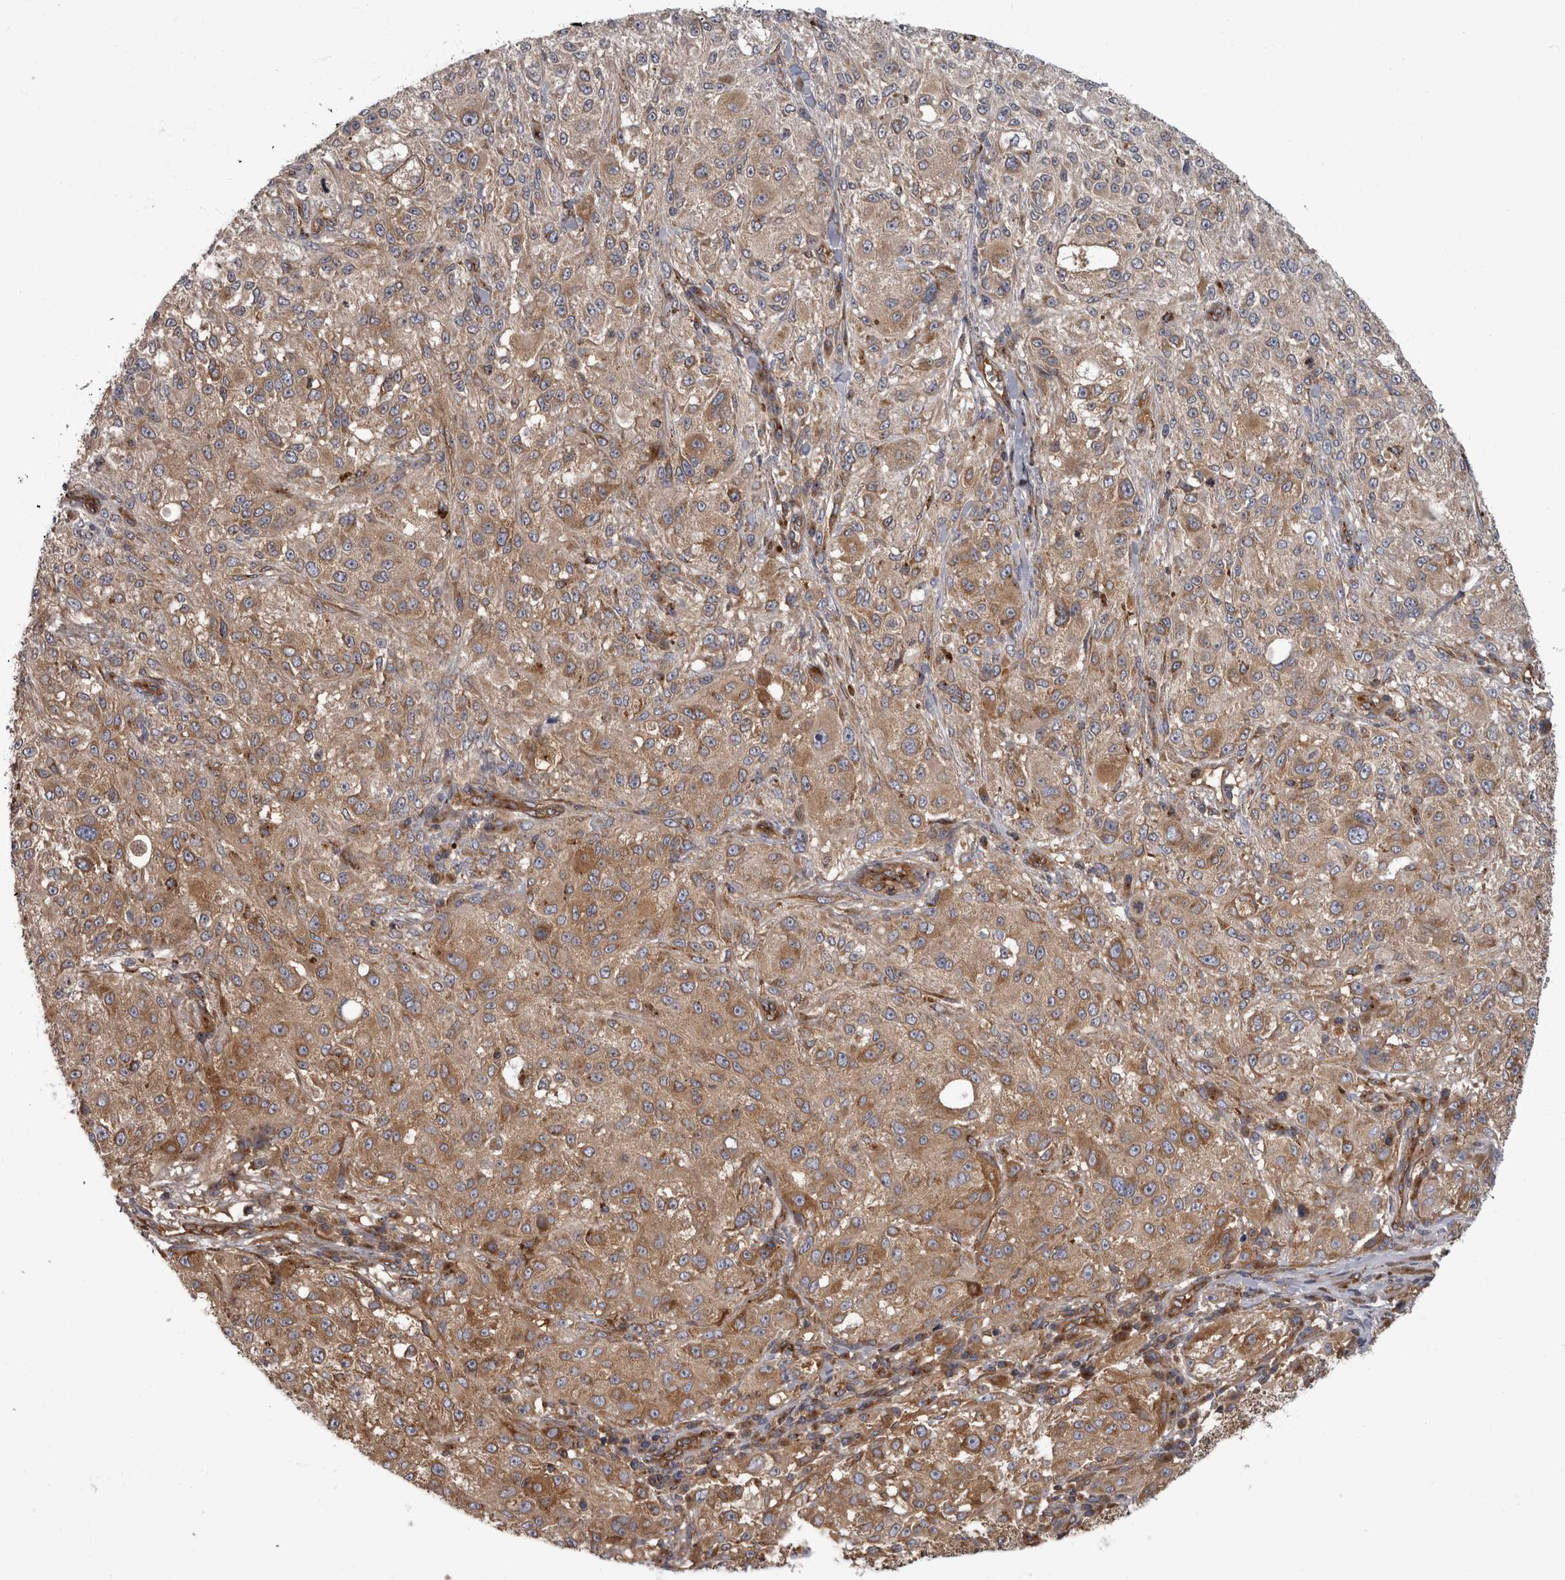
{"staining": {"intensity": "moderate", "quantity": "25%-75%", "location": "cytoplasmic/membranous"}, "tissue": "melanoma", "cell_type": "Tumor cells", "image_type": "cancer", "snomed": [{"axis": "morphology", "description": "Necrosis, NOS"}, {"axis": "morphology", "description": "Malignant melanoma, NOS"}, {"axis": "topography", "description": "Skin"}], "caption": "Protein staining of melanoma tissue reveals moderate cytoplasmic/membranous expression in about 25%-75% of tumor cells.", "gene": "HOOK3", "patient": {"sex": "female", "age": 87}}